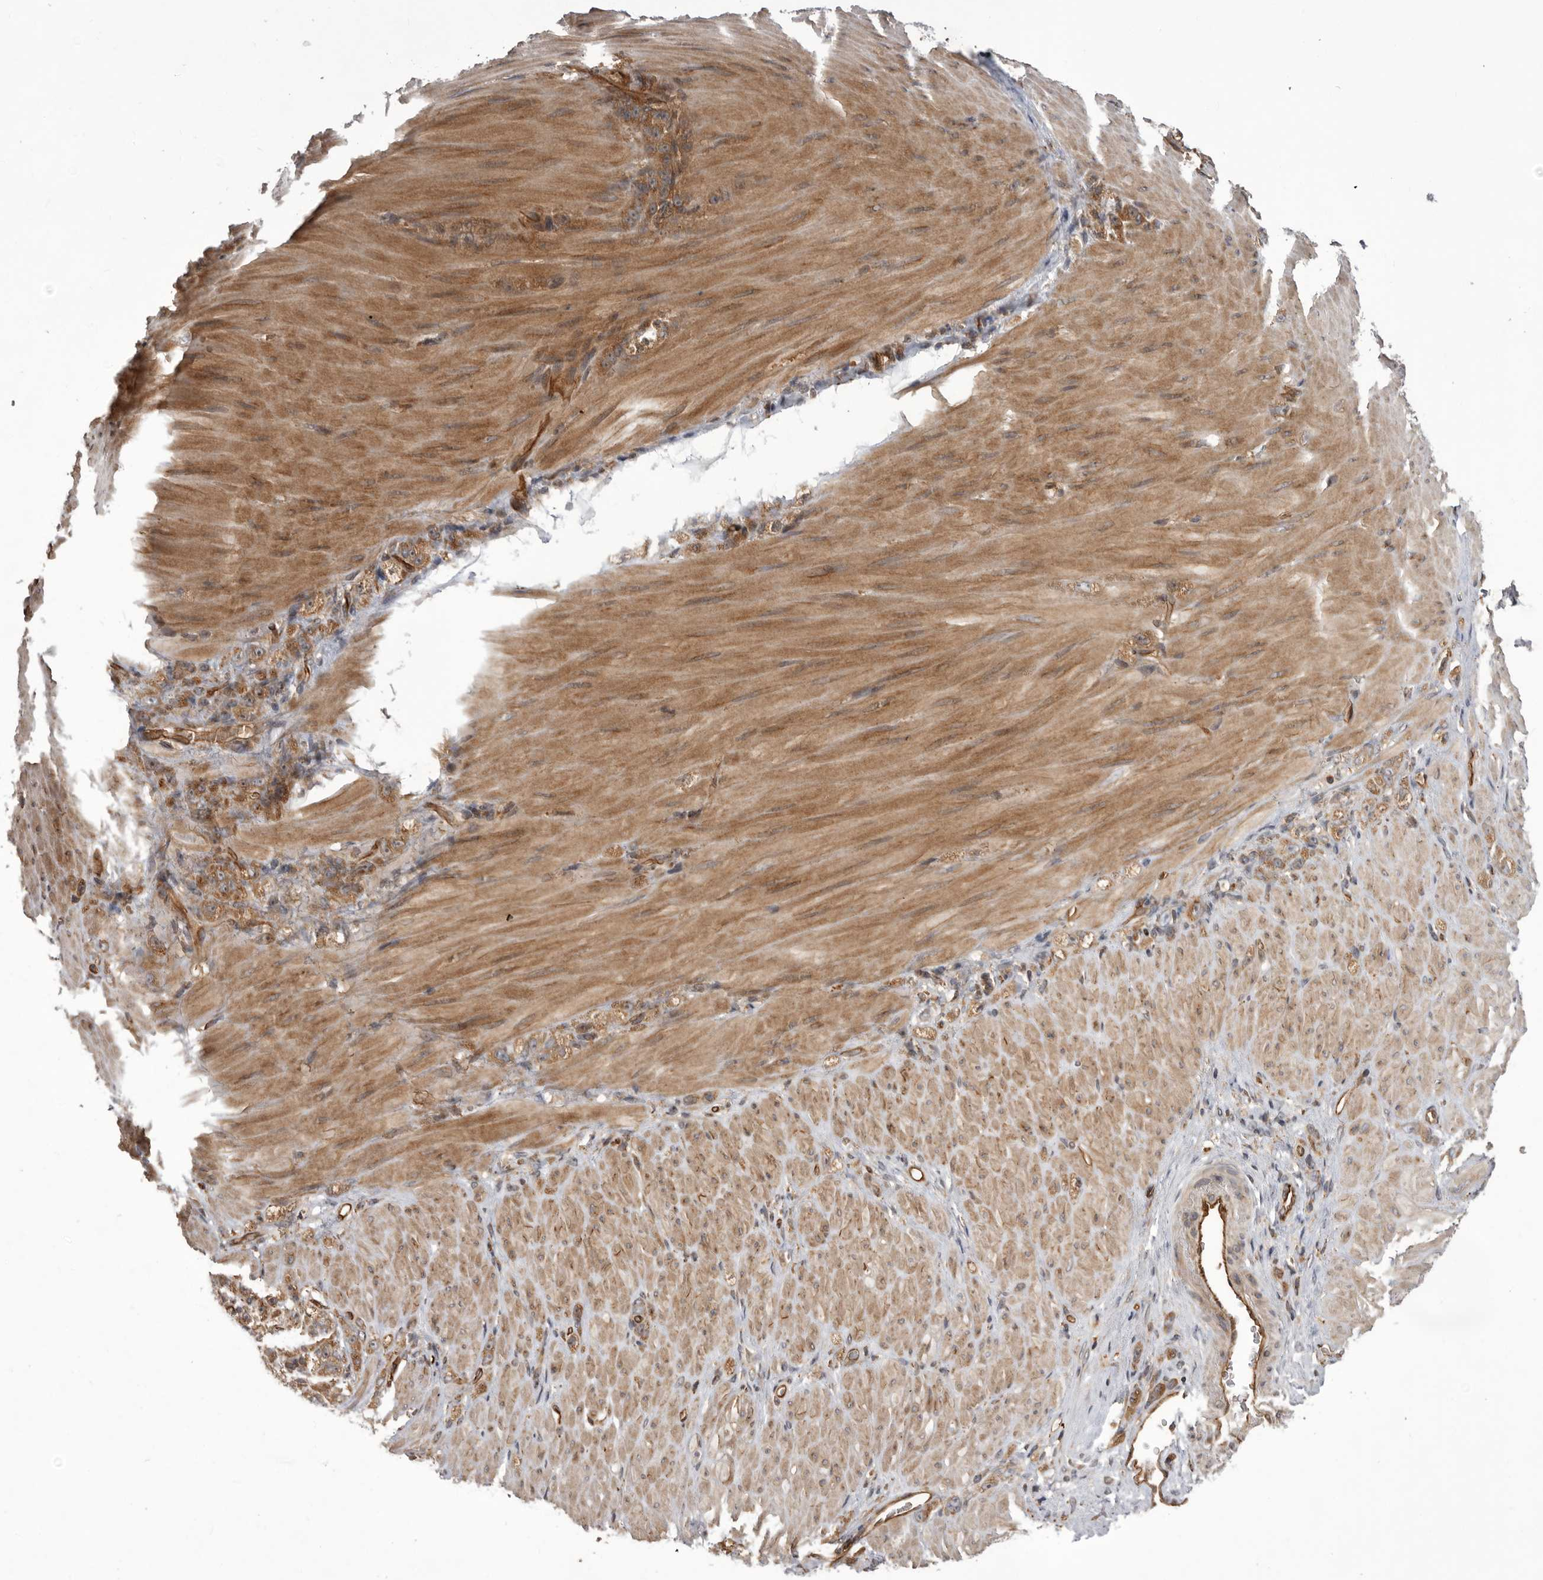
{"staining": {"intensity": "moderate", "quantity": ">75%", "location": "cytoplasmic/membranous"}, "tissue": "stomach cancer", "cell_type": "Tumor cells", "image_type": "cancer", "snomed": [{"axis": "morphology", "description": "Normal tissue, NOS"}, {"axis": "morphology", "description": "Adenocarcinoma, NOS"}, {"axis": "topography", "description": "Stomach"}], "caption": "This image demonstrates stomach cancer (adenocarcinoma) stained with immunohistochemistry (IHC) to label a protein in brown. The cytoplasmic/membranous of tumor cells show moderate positivity for the protein. Nuclei are counter-stained blue.", "gene": "DHDDS", "patient": {"sex": "male", "age": 82}}